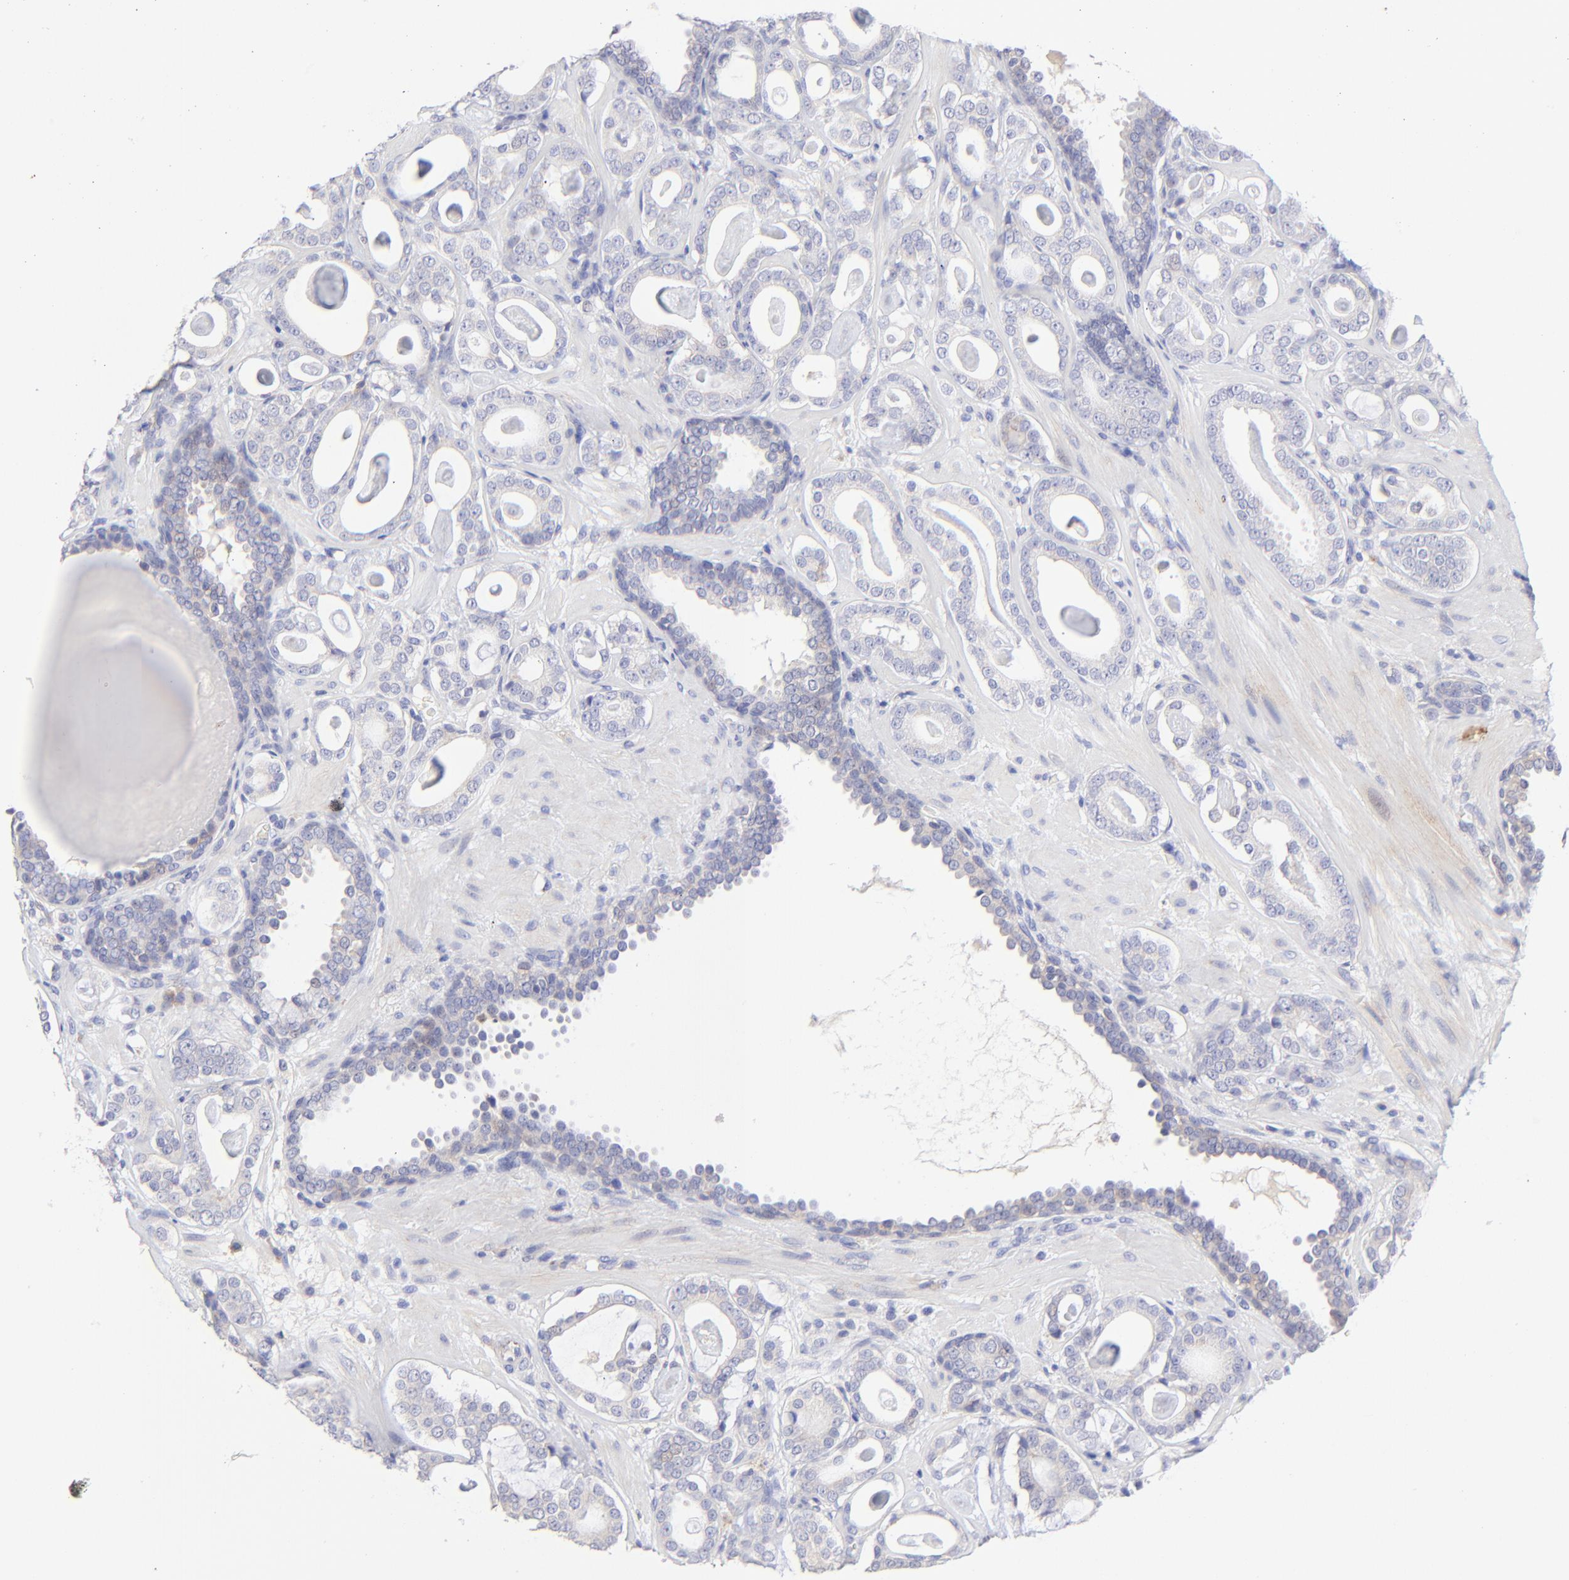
{"staining": {"intensity": "negative", "quantity": "none", "location": "none"}, "tissue": "prostate cancer", "cell_type": "Tumor cells", "image_type": "cancer", "snomed": [{"axis": "morphology", "description": "Adenocarcinoma, Low grade"}, {"axis": "topography", "description": "Prostate"}], "caption": "Low-grade adenocarcinoma (prostate) was stained to show a protein in brown. There is no significant positivity in tumor cells.", "gene": "LHFPL1", "patient": {"sex": "male", "age": 57}}